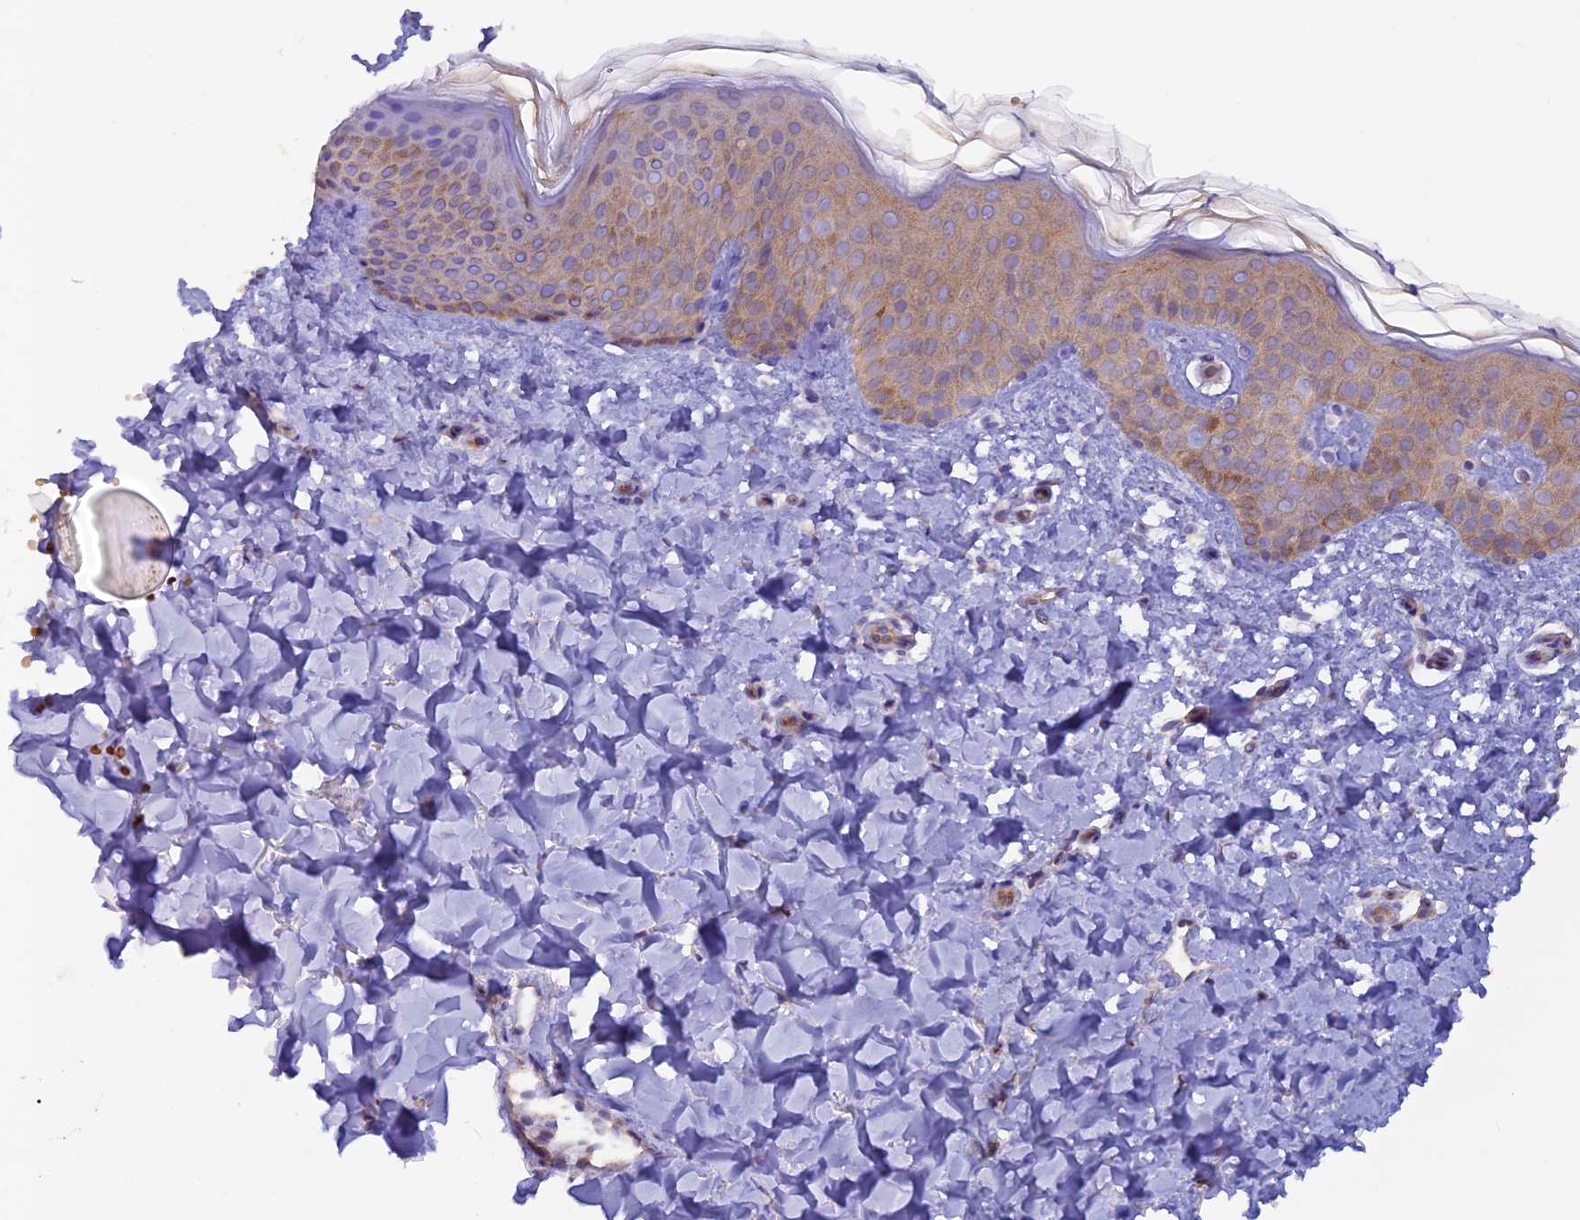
{"staining": {"intensity": "negative", "quantity": "none", "location": "none"}, "tissue": "skin", "cell_type": "Fibroblasts", "image_type": "normal", "snomed": [{"axis": "morphology", "description": "Normal tissue, NOS"}, {"axis": "topography", "description": "Skin"}], "caption": "High power microscopy histopathology image of an IHC image of unremarkable skin, revealing no significant staining in fibroblasts. (Brightfield microscopy of DAB (3,3'-diaminobenzidine) IHC at high magnification).", "gene": "GMCL1", "patient": {"sex": "female", "age": 58}}